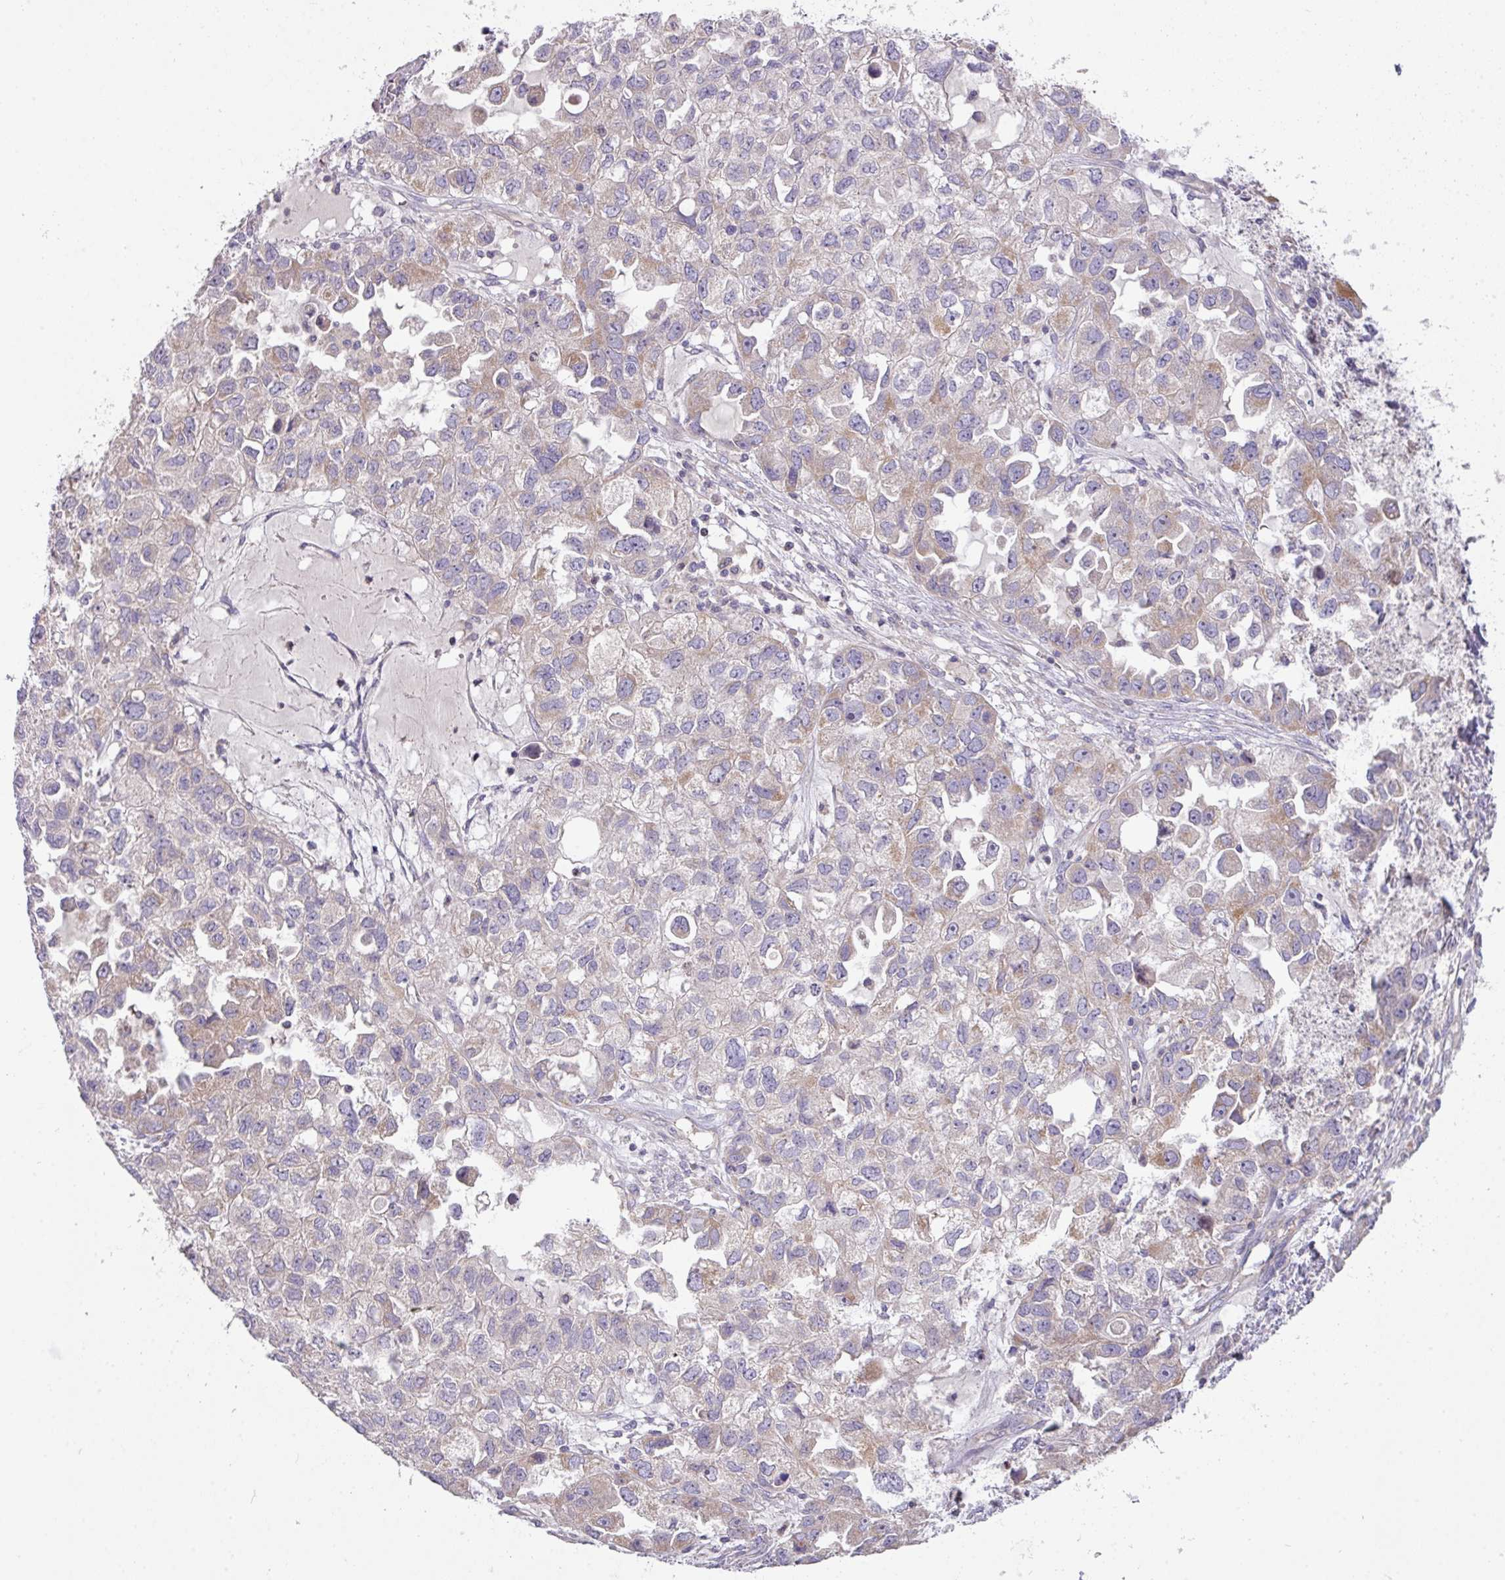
{"staining": {"intensity": "moderate", "quantity": "<25%", "location": "cytoplasmic/membranous"}, "tissue": "ovarian cancer", "cell_type": "Tumor cells", "image_type": "cancer", "snomed": [{"axis": "morphology", "description": "Cystadenocarcinoma, serous, NOS"}, {"axis": "topography", "description": "Ovary"}], "caption": "DAB (3,3'-diaminobenzidine) immunohistochemical staining of ovarian cancer (serous cystadenocarcinoma) displays moderate cytoplasmic/membranous protein staining in approximately <25% of tumor cells.", "gene": "ZNF394", "patient": {"sex": "female", "age": 84}}